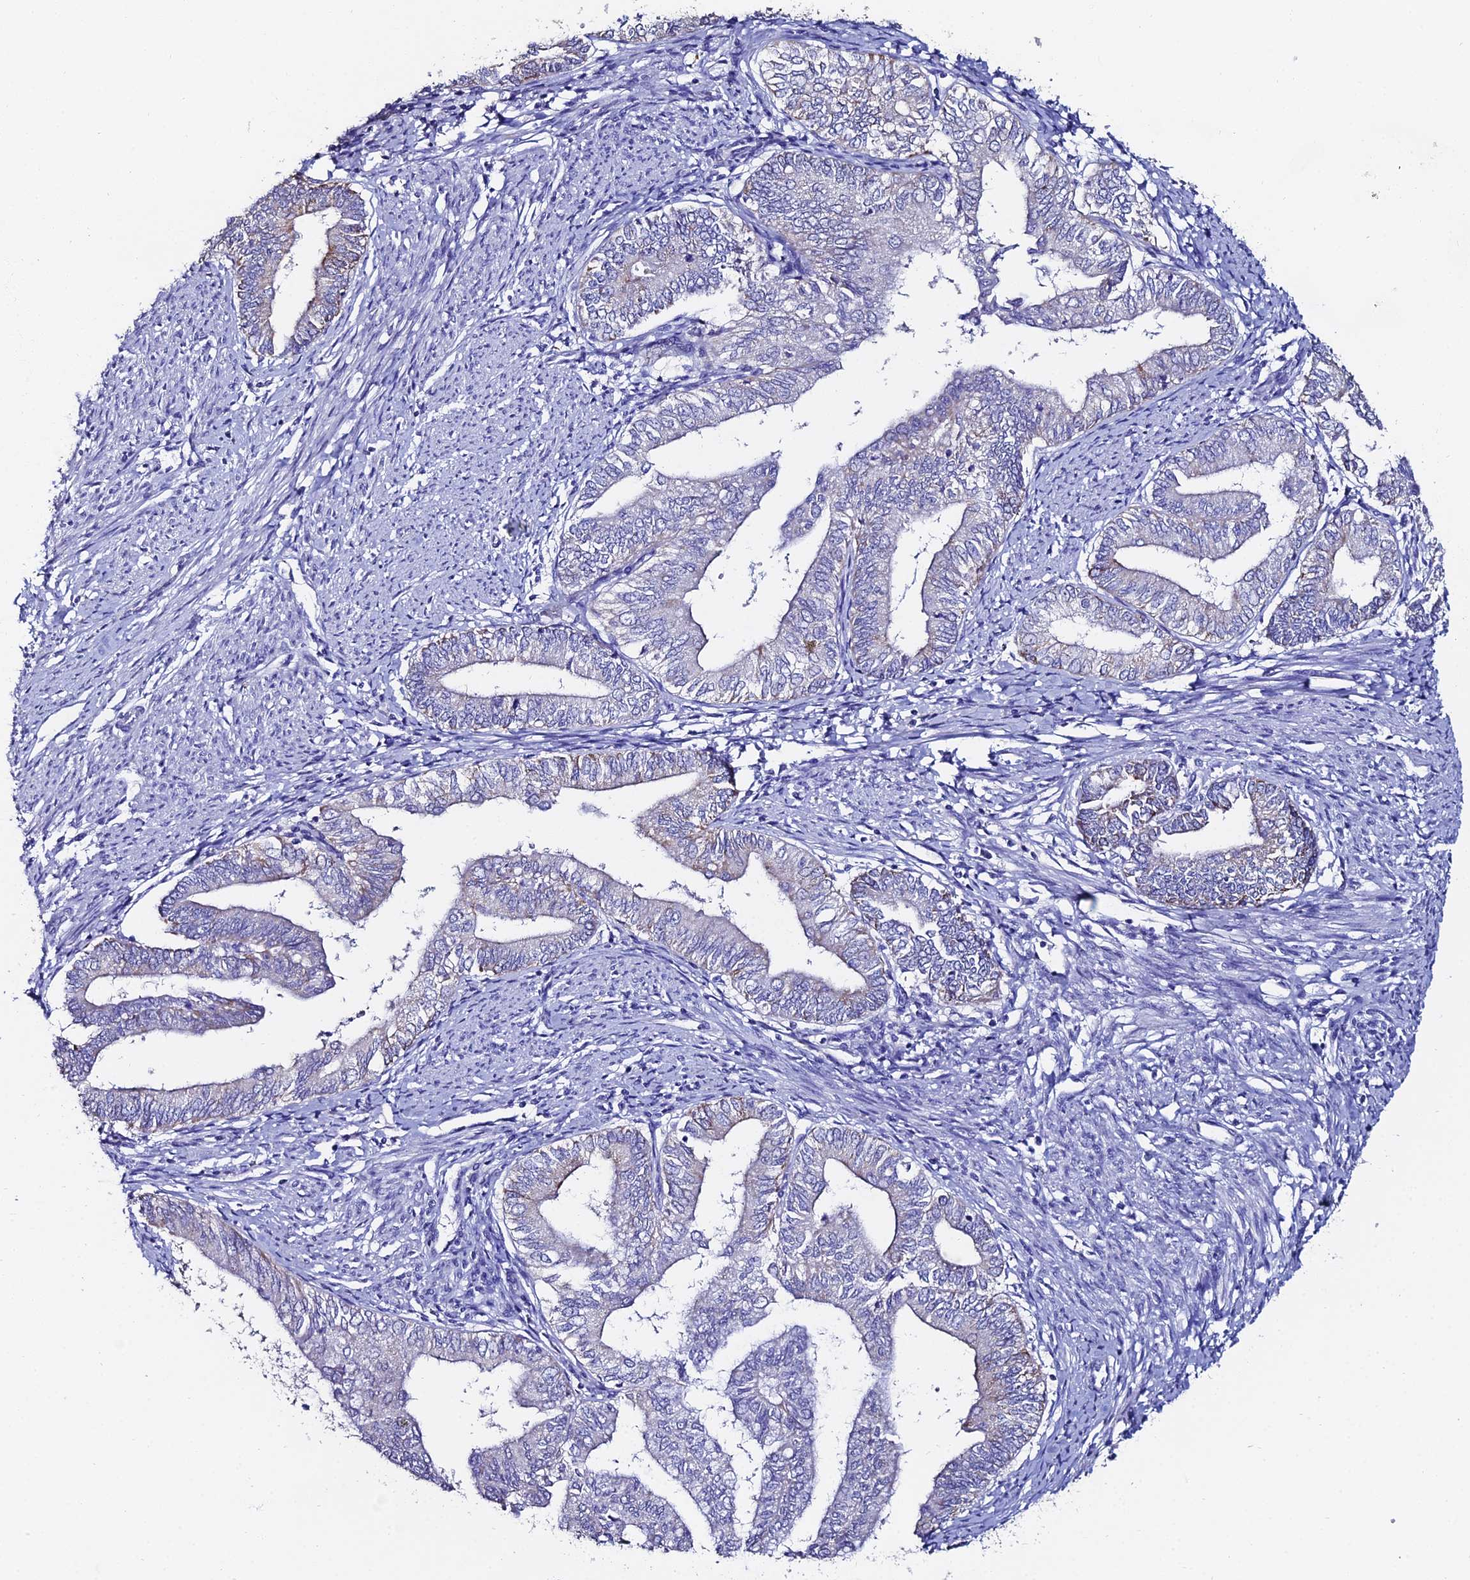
{"staining": {"intensity": "moderate", "quantity": "<25%", "location": "cytoplasmic/membranous"}, "tissue": "endometrial cancer", "cell_type": "Tumor cells", "image_type": "cancer", "snomed": [{"axis": "morphology", "description": "Adenocarcinoma, NOS"}, {"axis": "topography", "description": "Endometrium"}], "caption": "Moderate cytoplasmic/membranous positivity is identified in approximately <25% of tumor cells in adenocarcinoma (endometrial).", "gene": "ESRRG", "patient": {"sex": "female", "age": 66}}